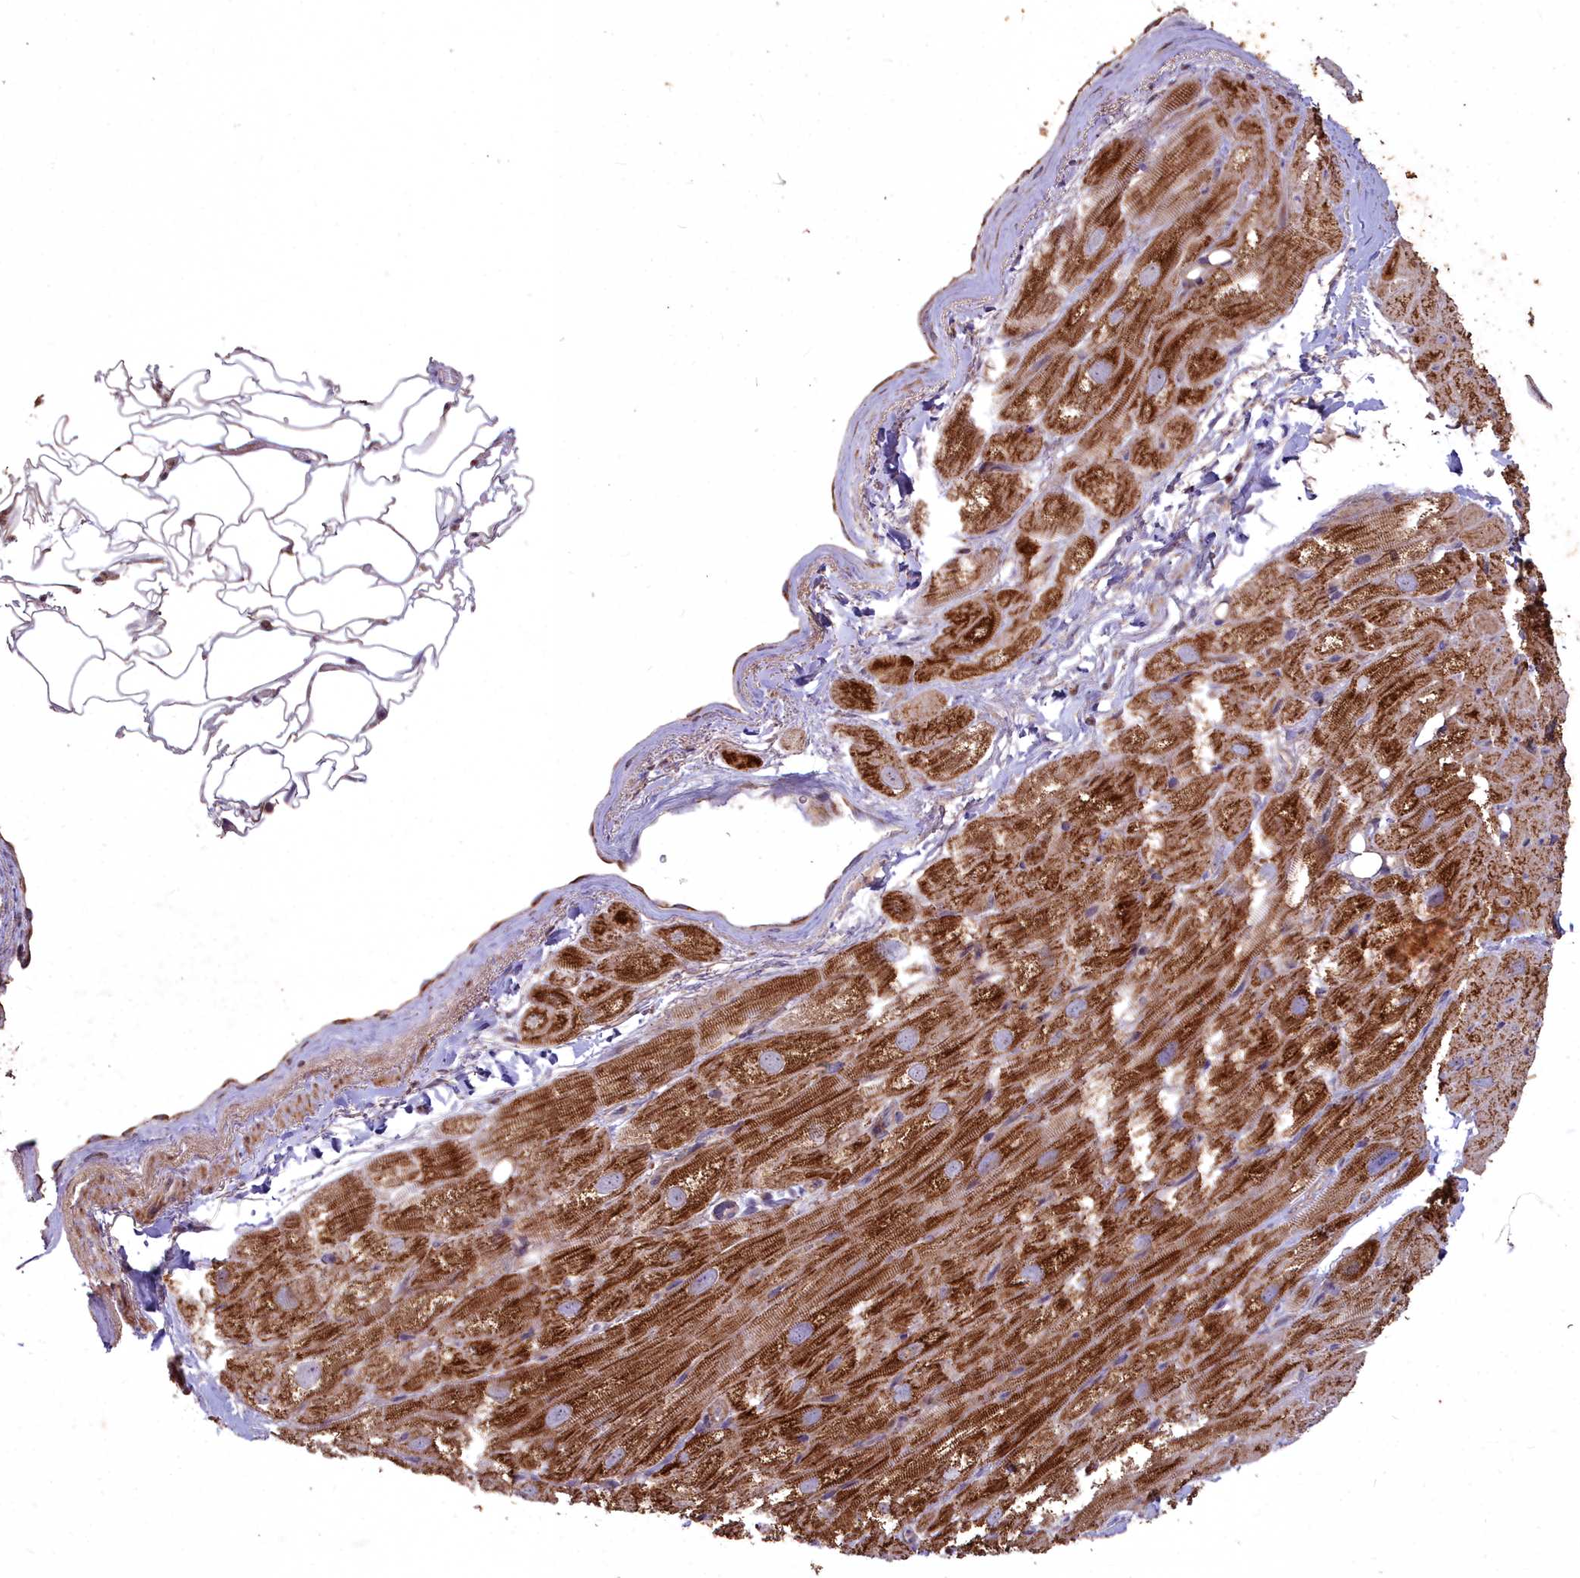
{"staining": {"intensity": "strong", "quantity": ">75%", "location": "cytoplasmic/membranous"}, "tissue": "heart muscle", "cell_type": "Cardiomyocytes", "image_type": "normal", "snomed": [{"axis": "morphology", "description": "Normal tissue, NOS"}, {"axis": "topography", "description": "Heart"}], "caption": "Benign heart muscle exhibits strong cytoplasmic/membranous expression in approximately >75% of cardiomyocytes.", "gene": "COX11", "patient": {"sex": "male", "age": 50}}